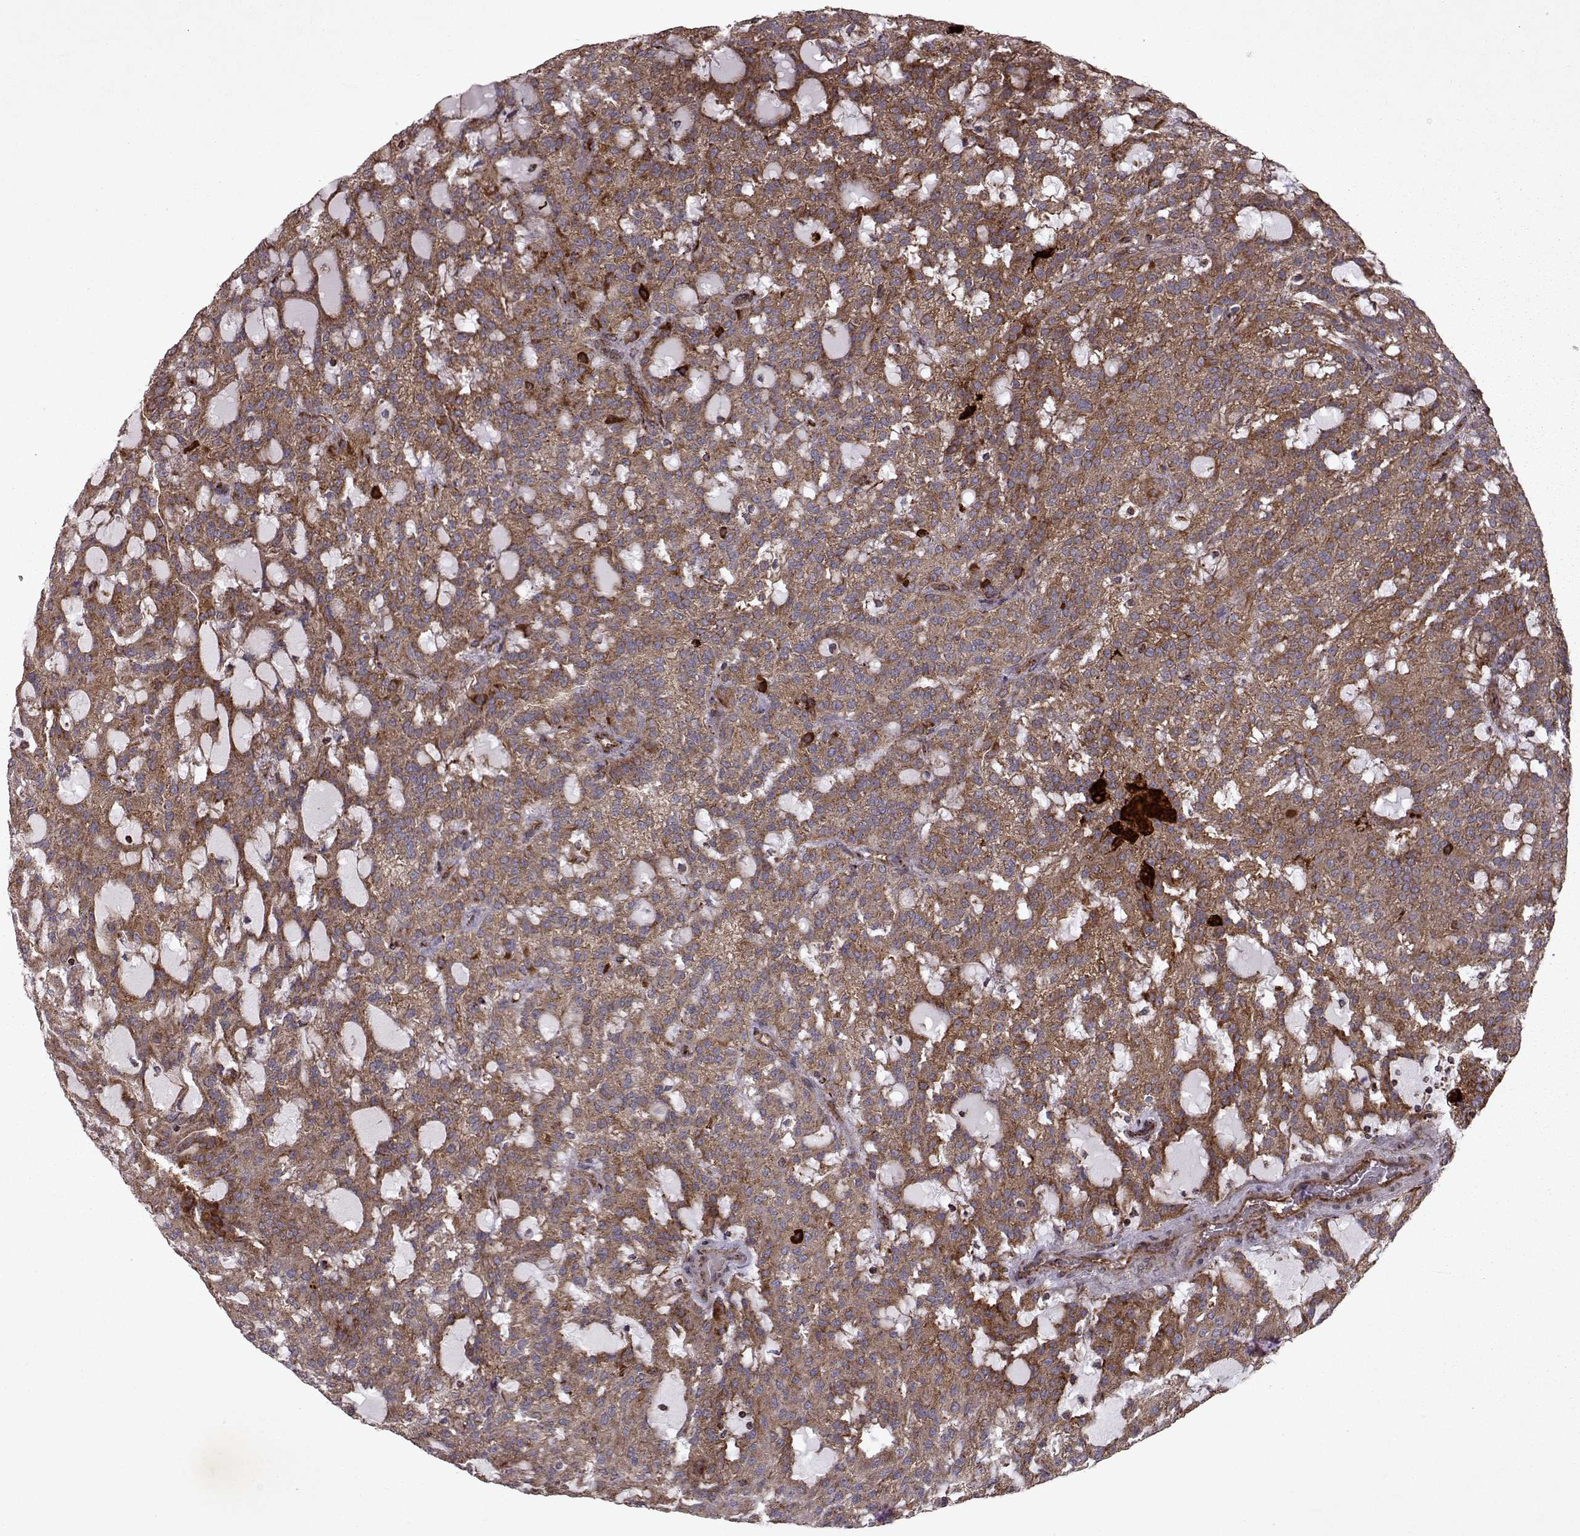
{"staining": {"intensity": "moderate", "quantity": ">75%", "location": "cytoplasmic/membranous"}, "tissue": "renal cancer", "cell_type": "Tumor cells", "image_type": "cancer", "snomed": [{"axis": "morphology", "description": "Adenocarcinoma, NOS"}, {"axis": "topography", "description": "Kidney"}], "caption": "Moderate cytoplasmic/membranous protein expression is appreciated in about >75% of tumor cells in renal adenocarcinoma.", "gene": "FXN", "patient": {"sex": "male", "age": 63}}